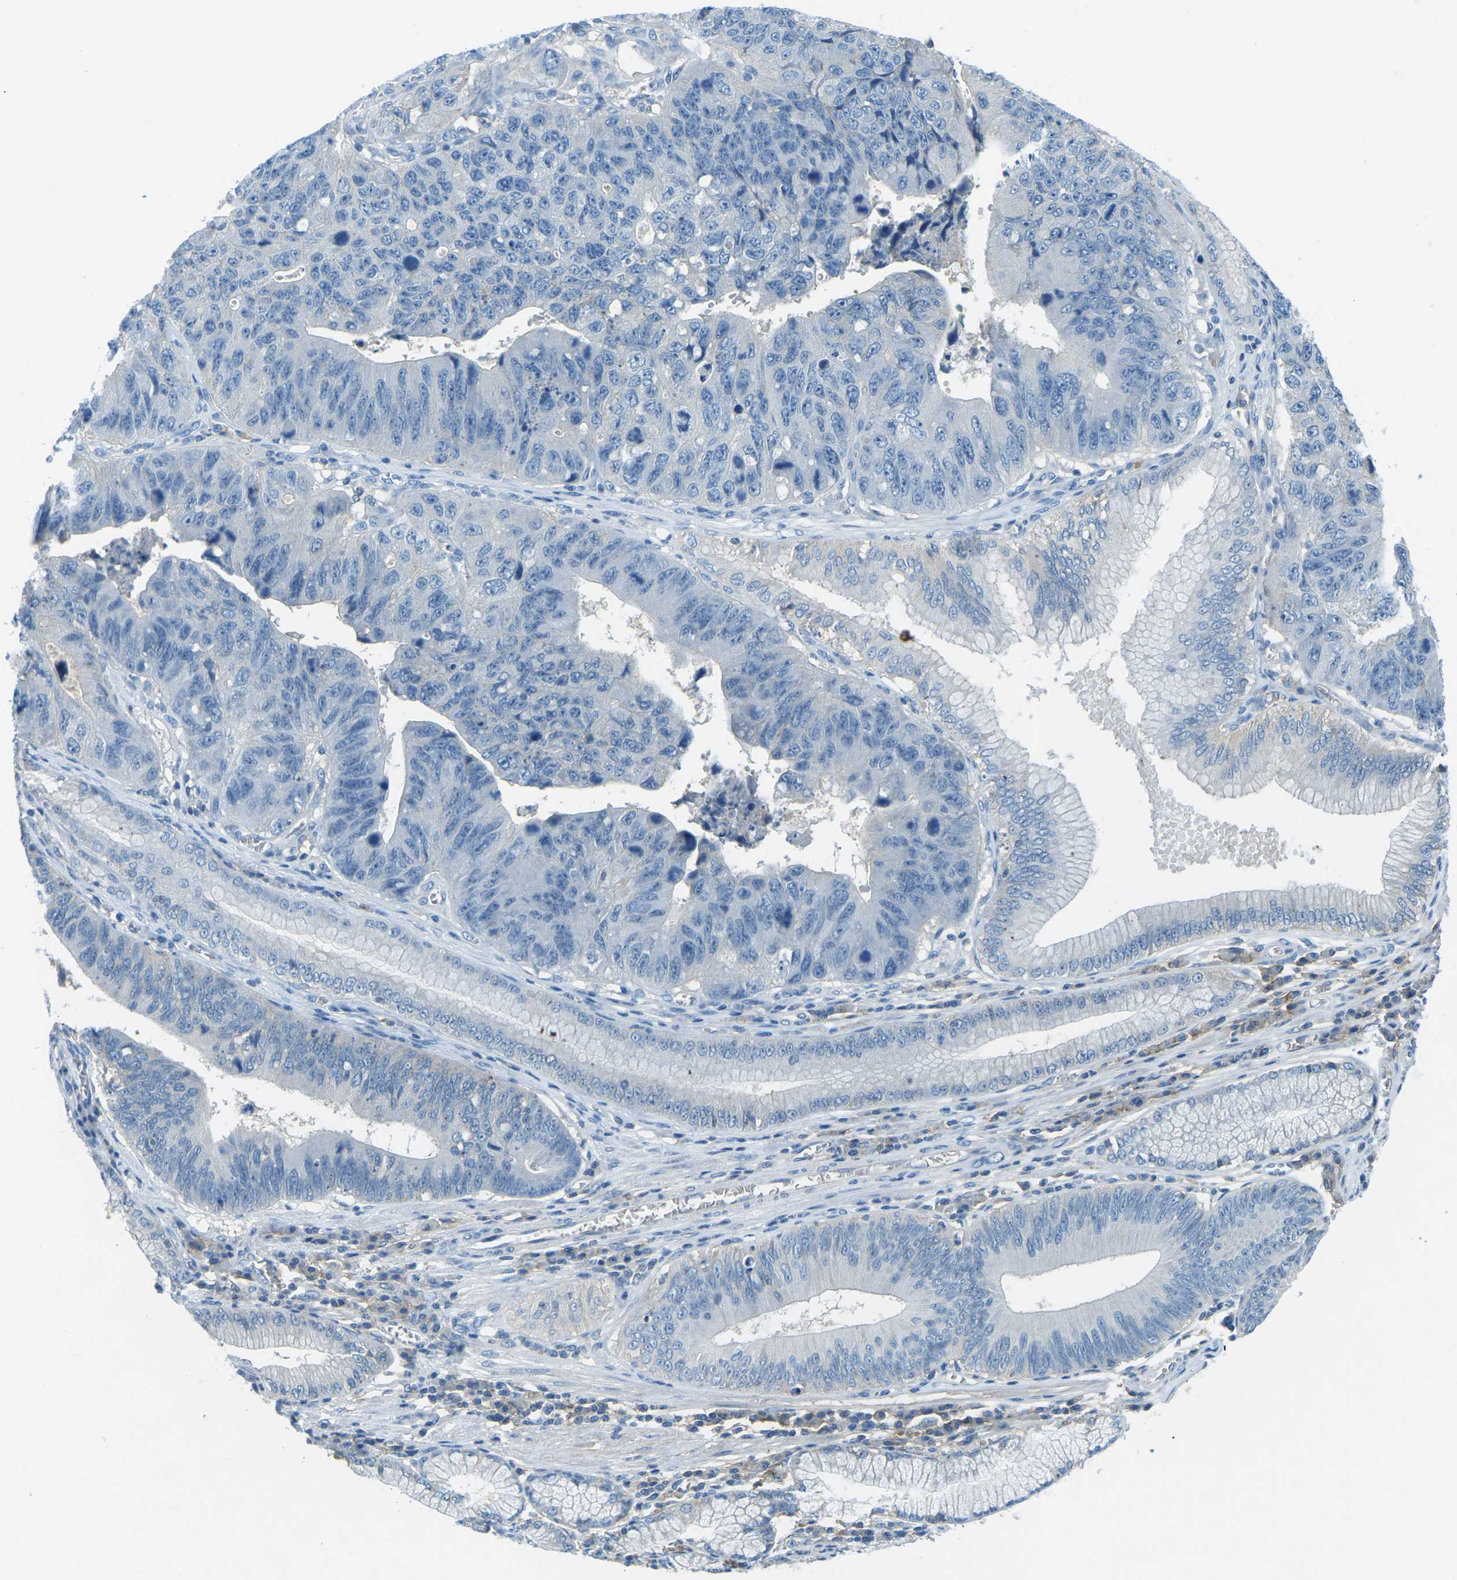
{"staining": {"intensity": "negative", "quantity": "none", "location": "none"}, "tissue": "stomach cancer", "cell_type": "Tumor cells", "image_type": "cancer", "snomed": [{"axis": "morphology", "description": "Adenocarcinoma, NOS"}, {"axis": "topography", "description": "Stomach"}], "caption": "Immunohistochemical staining of human stomach adenocarcinoma displays no significant expression in tumor cells.", "gene": "CD47", "patient": {"sex": "male", "age": 59}}